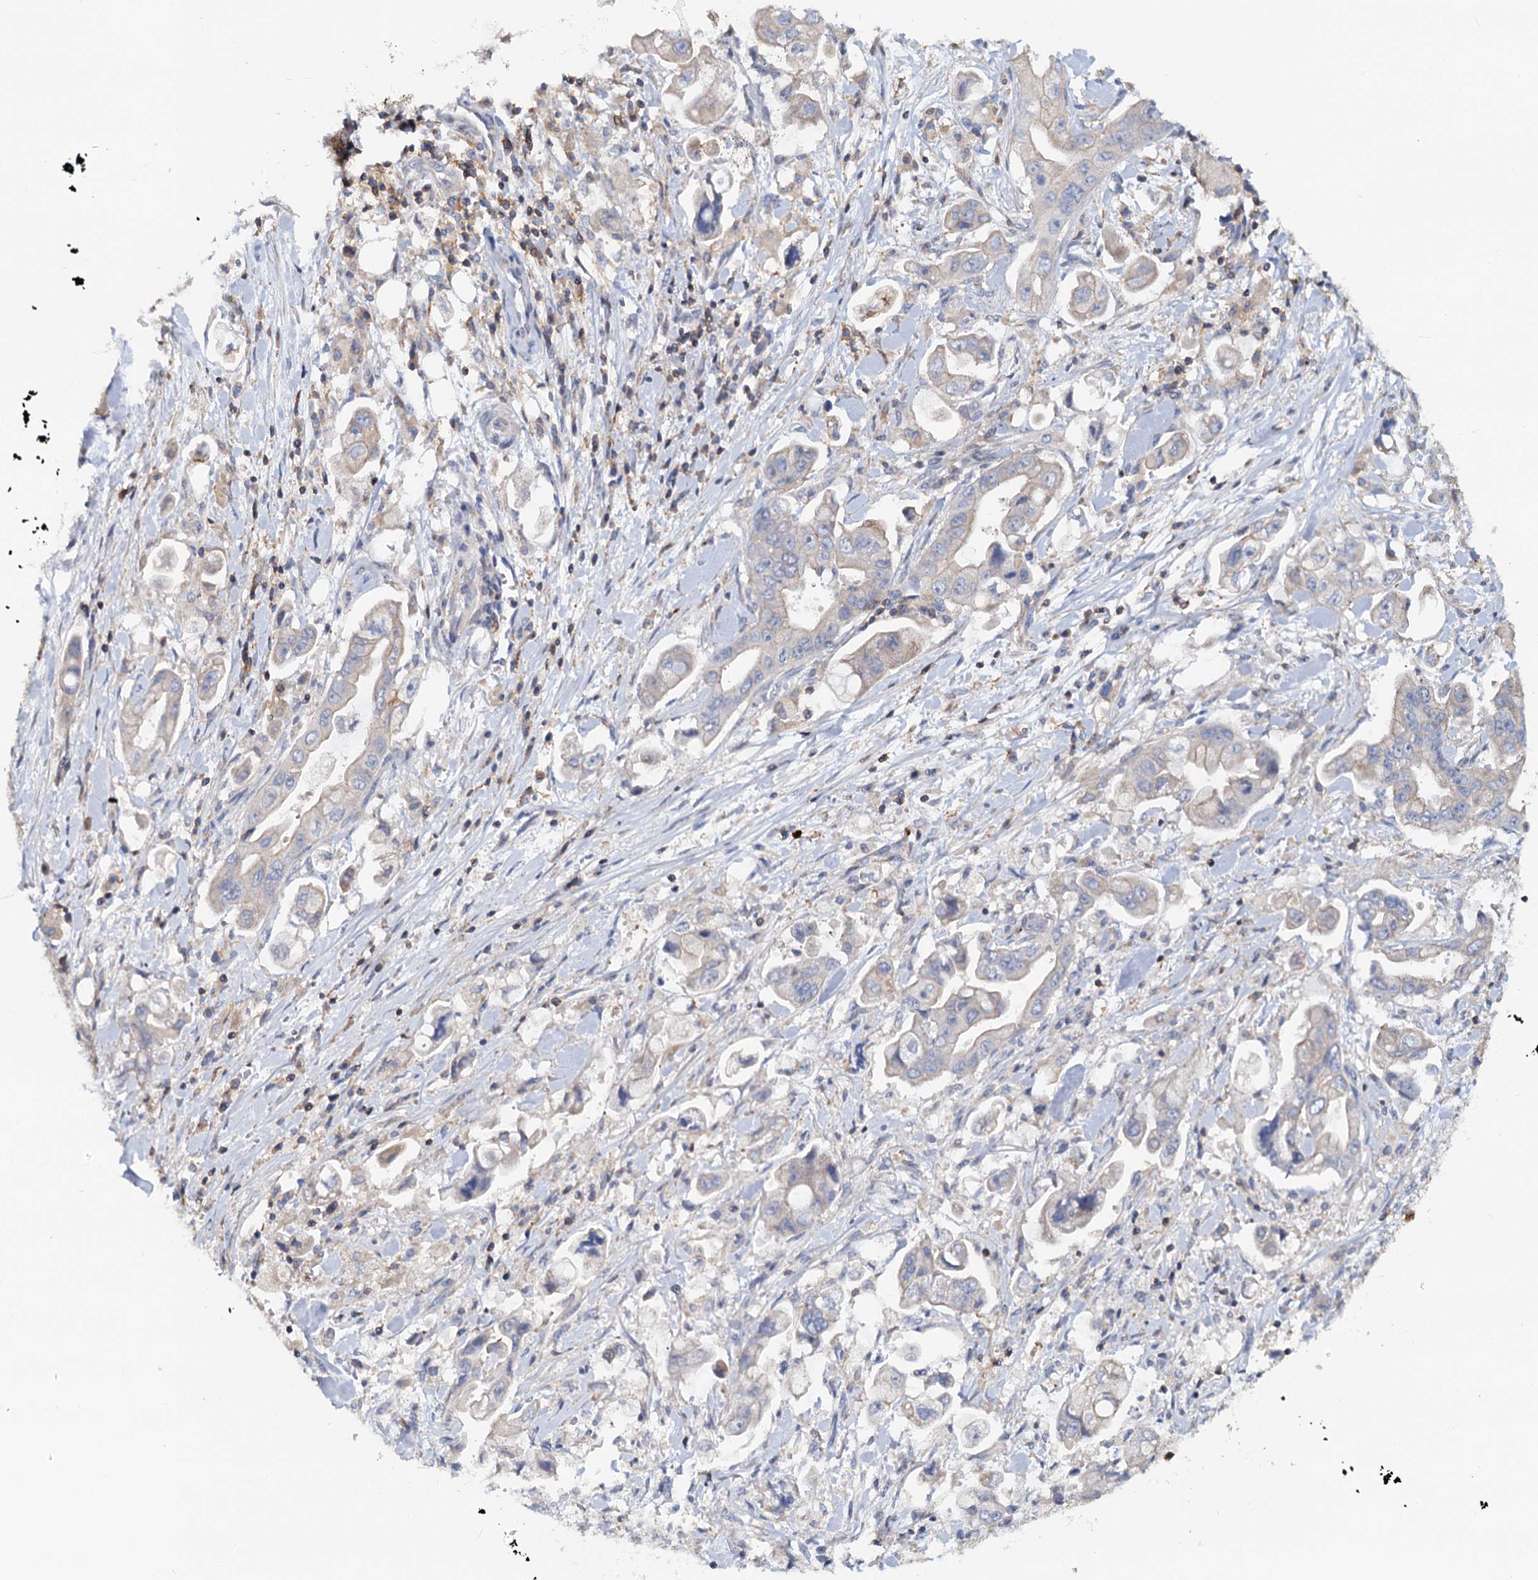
{"staining": {"intensity": "negative", "quantity": "none", "location": "none"}, "tissue": "stomach cancer", "cell_type": "Tumor cells", "image_type": "cancer", "snomed": [{"axis": "morphology", "description": "Adenocarcinoma, NOS"}, {"axis": "topography", "description": "Stomach"}], "caption": "There is no significant expression in tumor cells of stomach adenocarcinoma.", "gene": "LRCH4", "patient": {"sex": "male", "age": 62}}